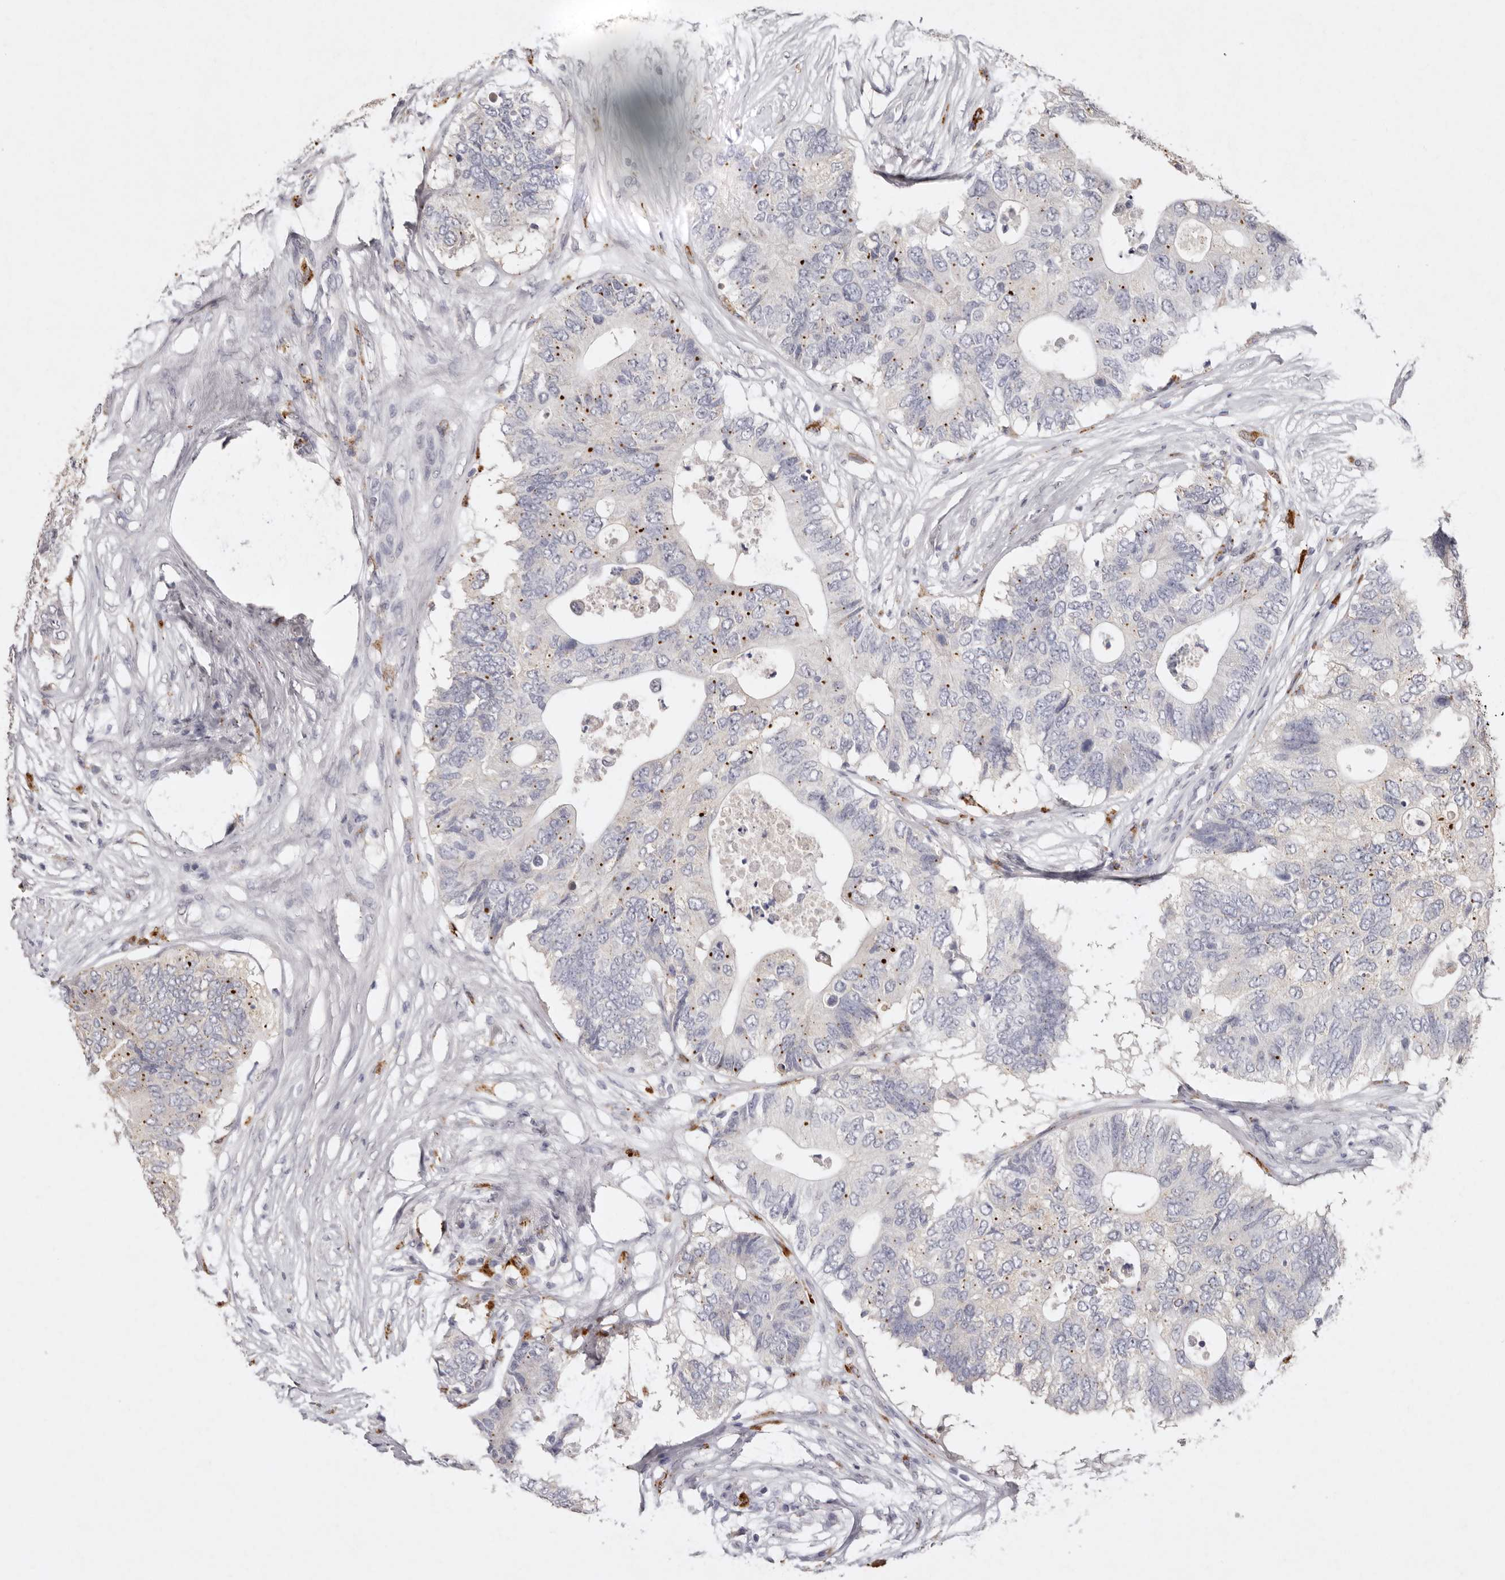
{"staining": {"intensity": "negative", "quantity": "none", "location": "none"}, "tissue": "colorectal cancer", "cell_type": "Tumor cells", "image_type": "cancer", "snomed": [{"axis": "morphology", "description": "Adenocarcinoma, NOS"}, {"axis": "topography", "description": "Colon"}], "caption": "Human colorectal adenocarcinoma stained for a protein using immunohistochemistry demonstrates no staining in tumor cells.", "gene": "FAM185A", "patient": {"sex": "male", "age": 71}}